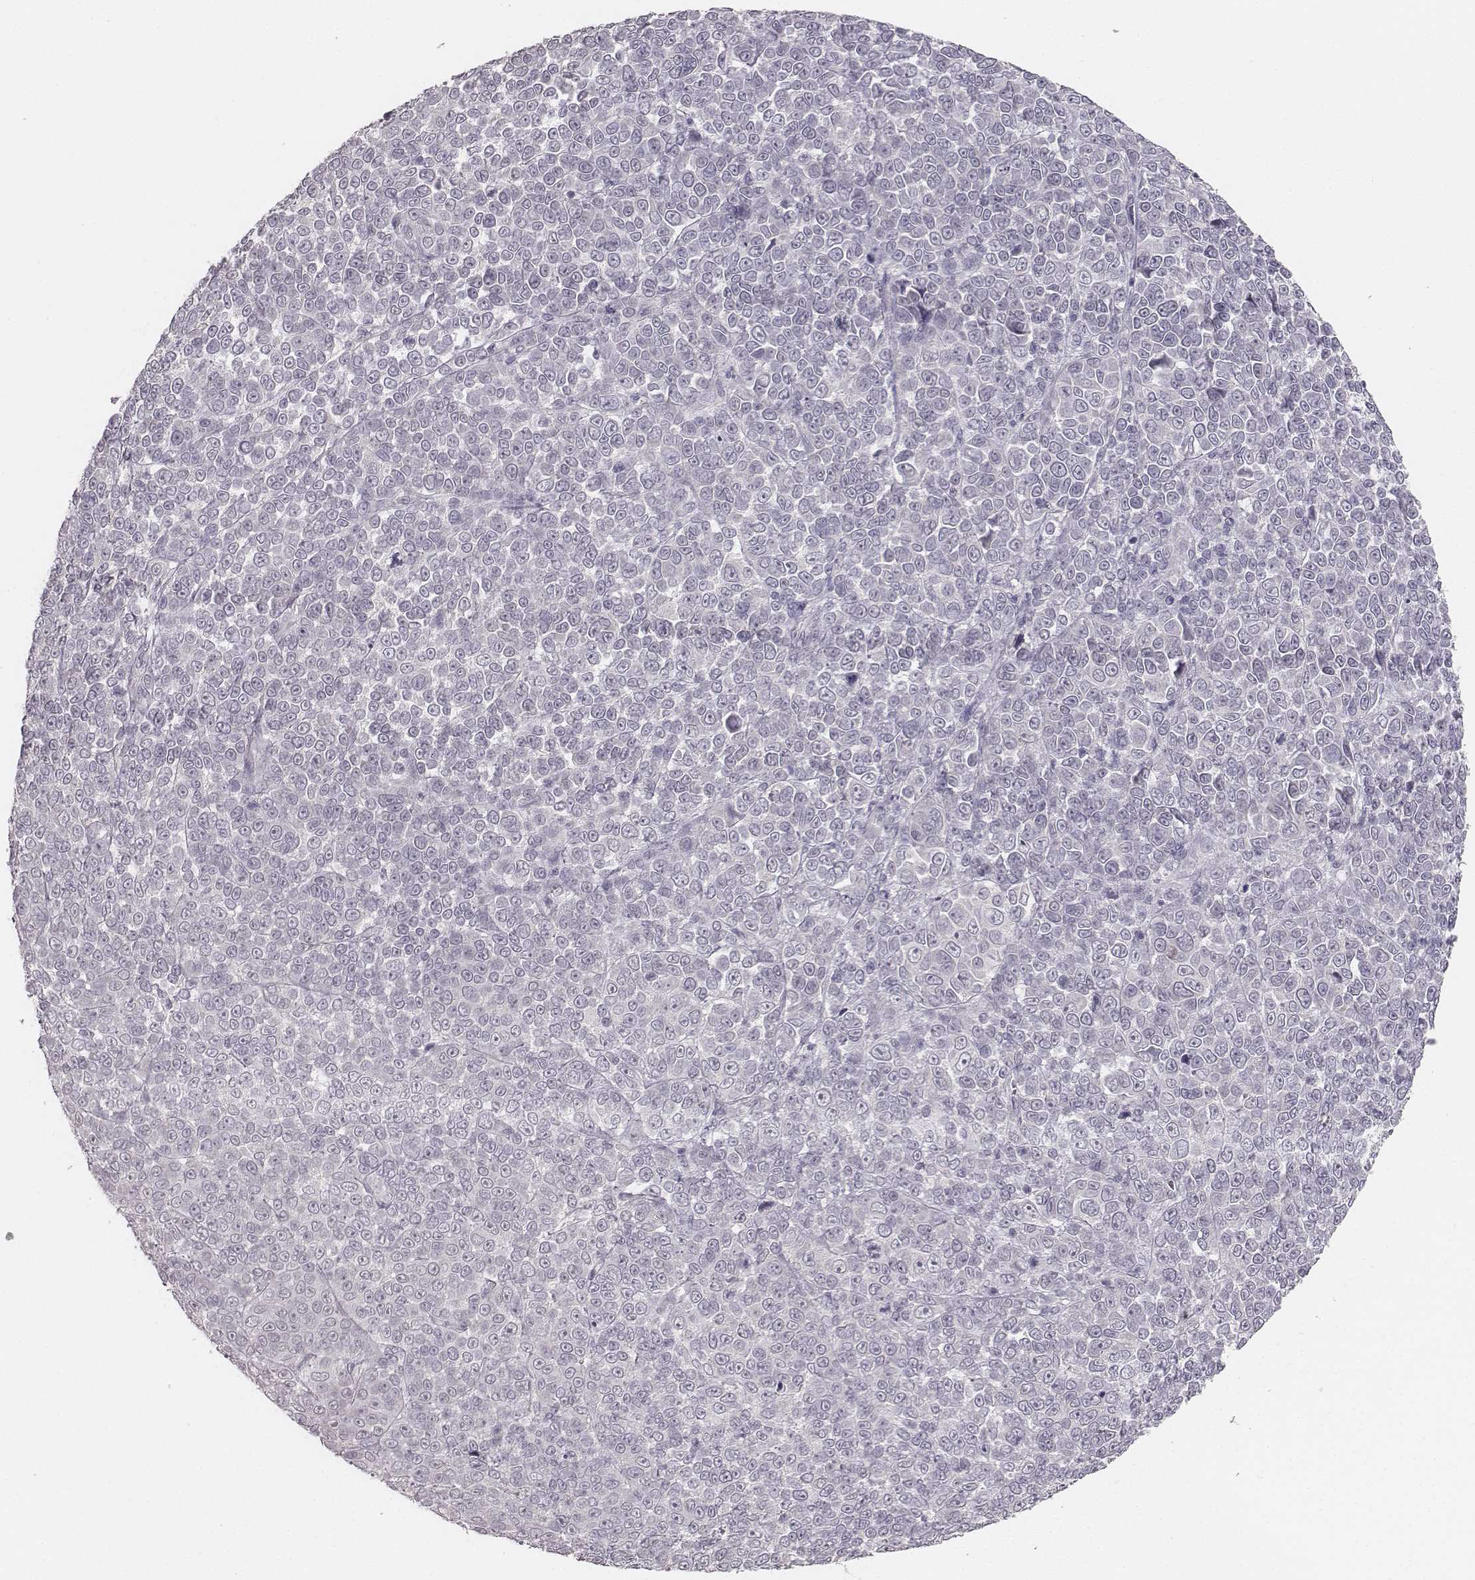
{"staining": {"intensity": "negative", "quantity": "none", "location": "none"}, "tissue": "melanoma", "cell_type": "Tumor cells", "image_type": "cancer", "snomed": [{"axis": "morphology", "description": "Malignant melanoma, NOS"}, {"axis": "topography", "description": "Skin"}], "caption": "DAB immunohistochemical staining of human malignant melanoma exhibits no significant staining in tumor cells.", "gene": "LY6K", "patient": {"sex": "female", "age": 95}}